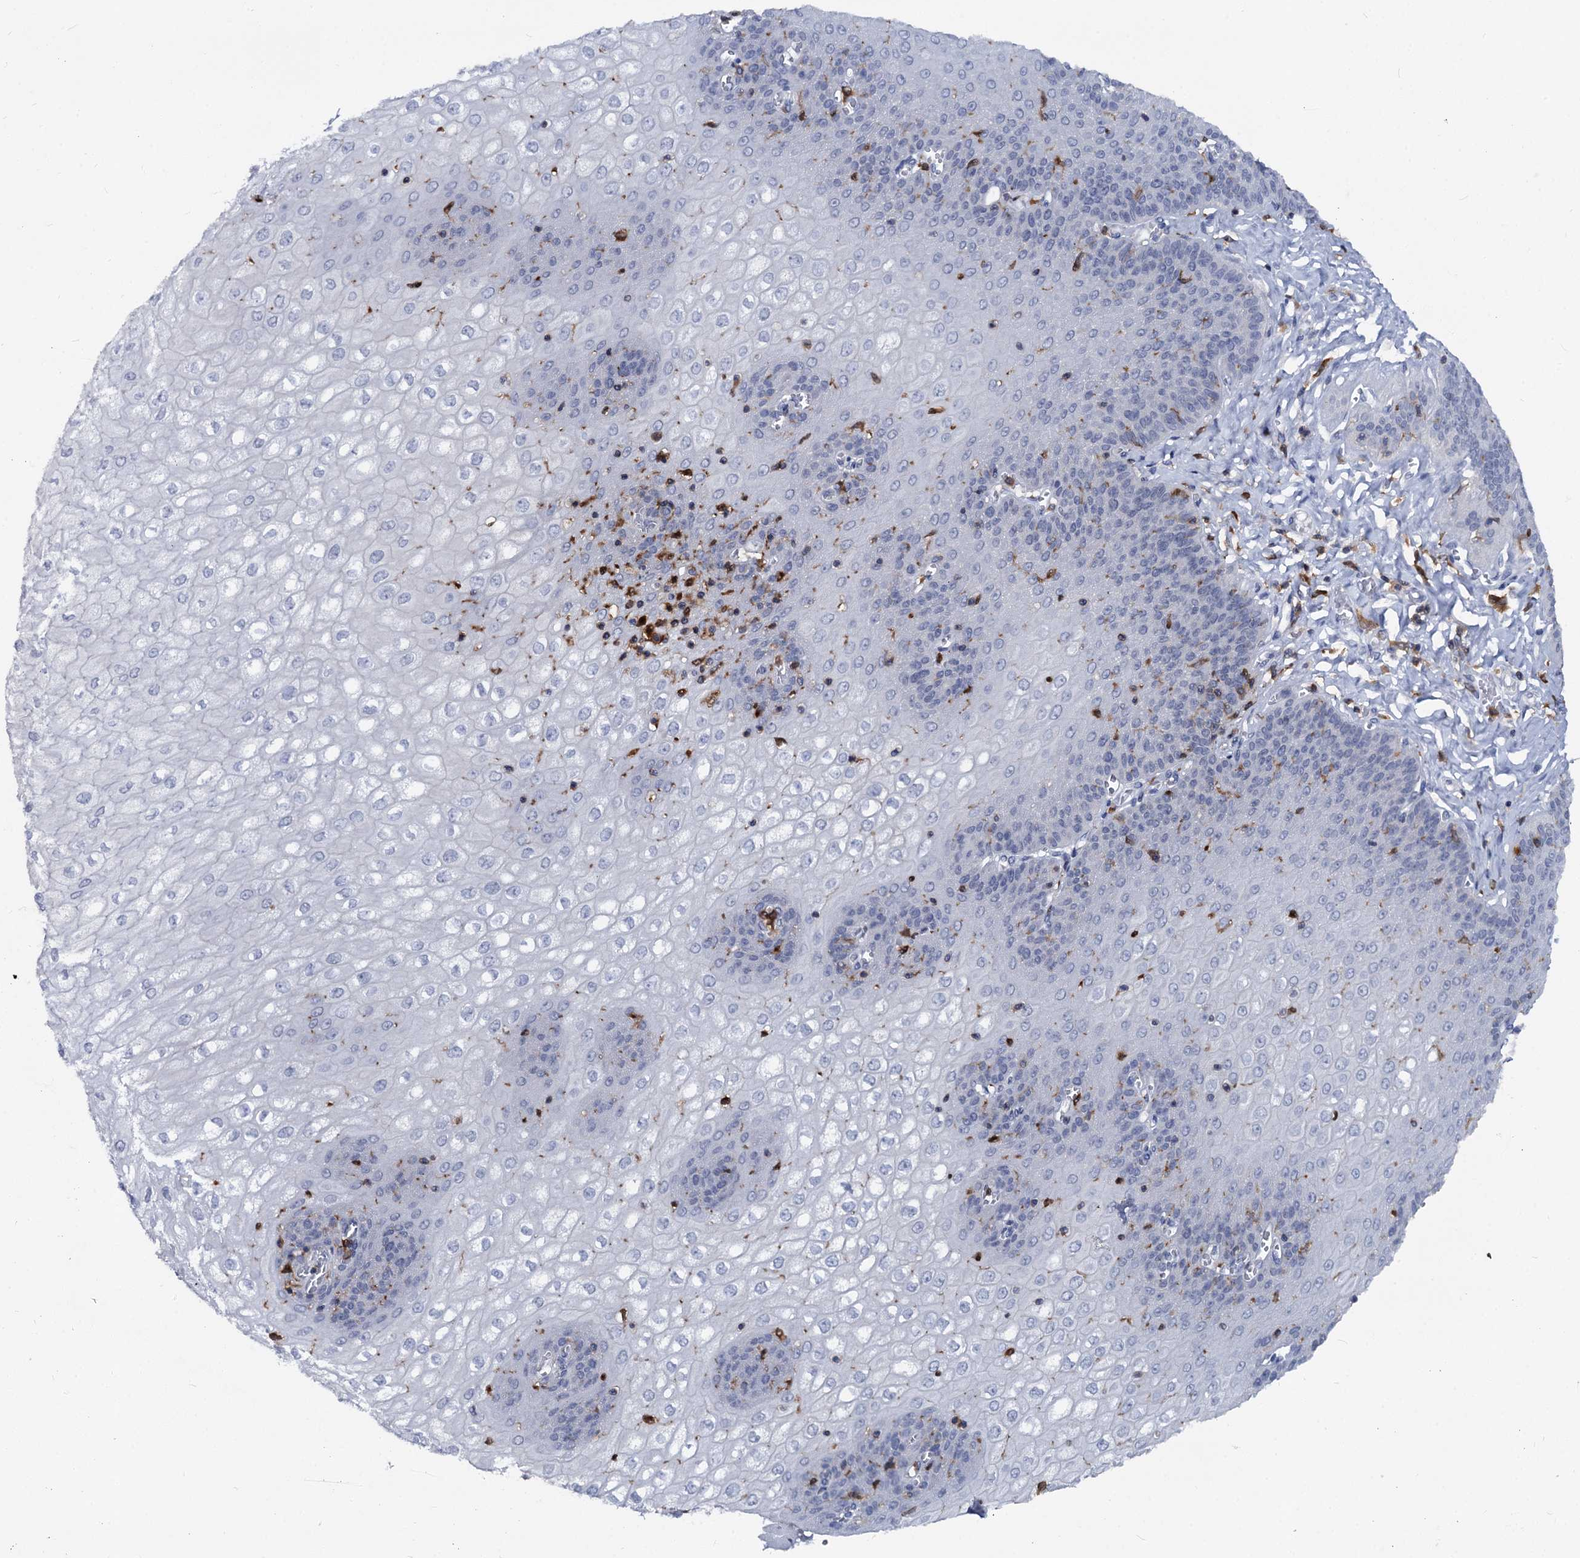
{"staining": {"intensity": "negative", "quantity": "none", "location": "none"}, "tissue": "esophagus", "cell_type": "Squamous epithelial cells", "image_type": "normal", "snomed": [{"axis": "morphology", "description": "Normal tissue, NOS"}, {"axis": "topography", "description": "Esophagus"}], "caption": "Immunohistochemistry photomicrograph of benign esophagus: esophagus stained with DAB (3,3'-diaminobenzidine) exhibits no significant protein staining in squamous epithelial cells. The staining was performed using DAB (3,3'-diaminobenzidine) to visualize the protein expression in brown, while the nuclei were stained in blue with hematoxylin (Magnification: 20x).", "gene": "RHOG", "patient": {"sex": "male", "age": 60}}